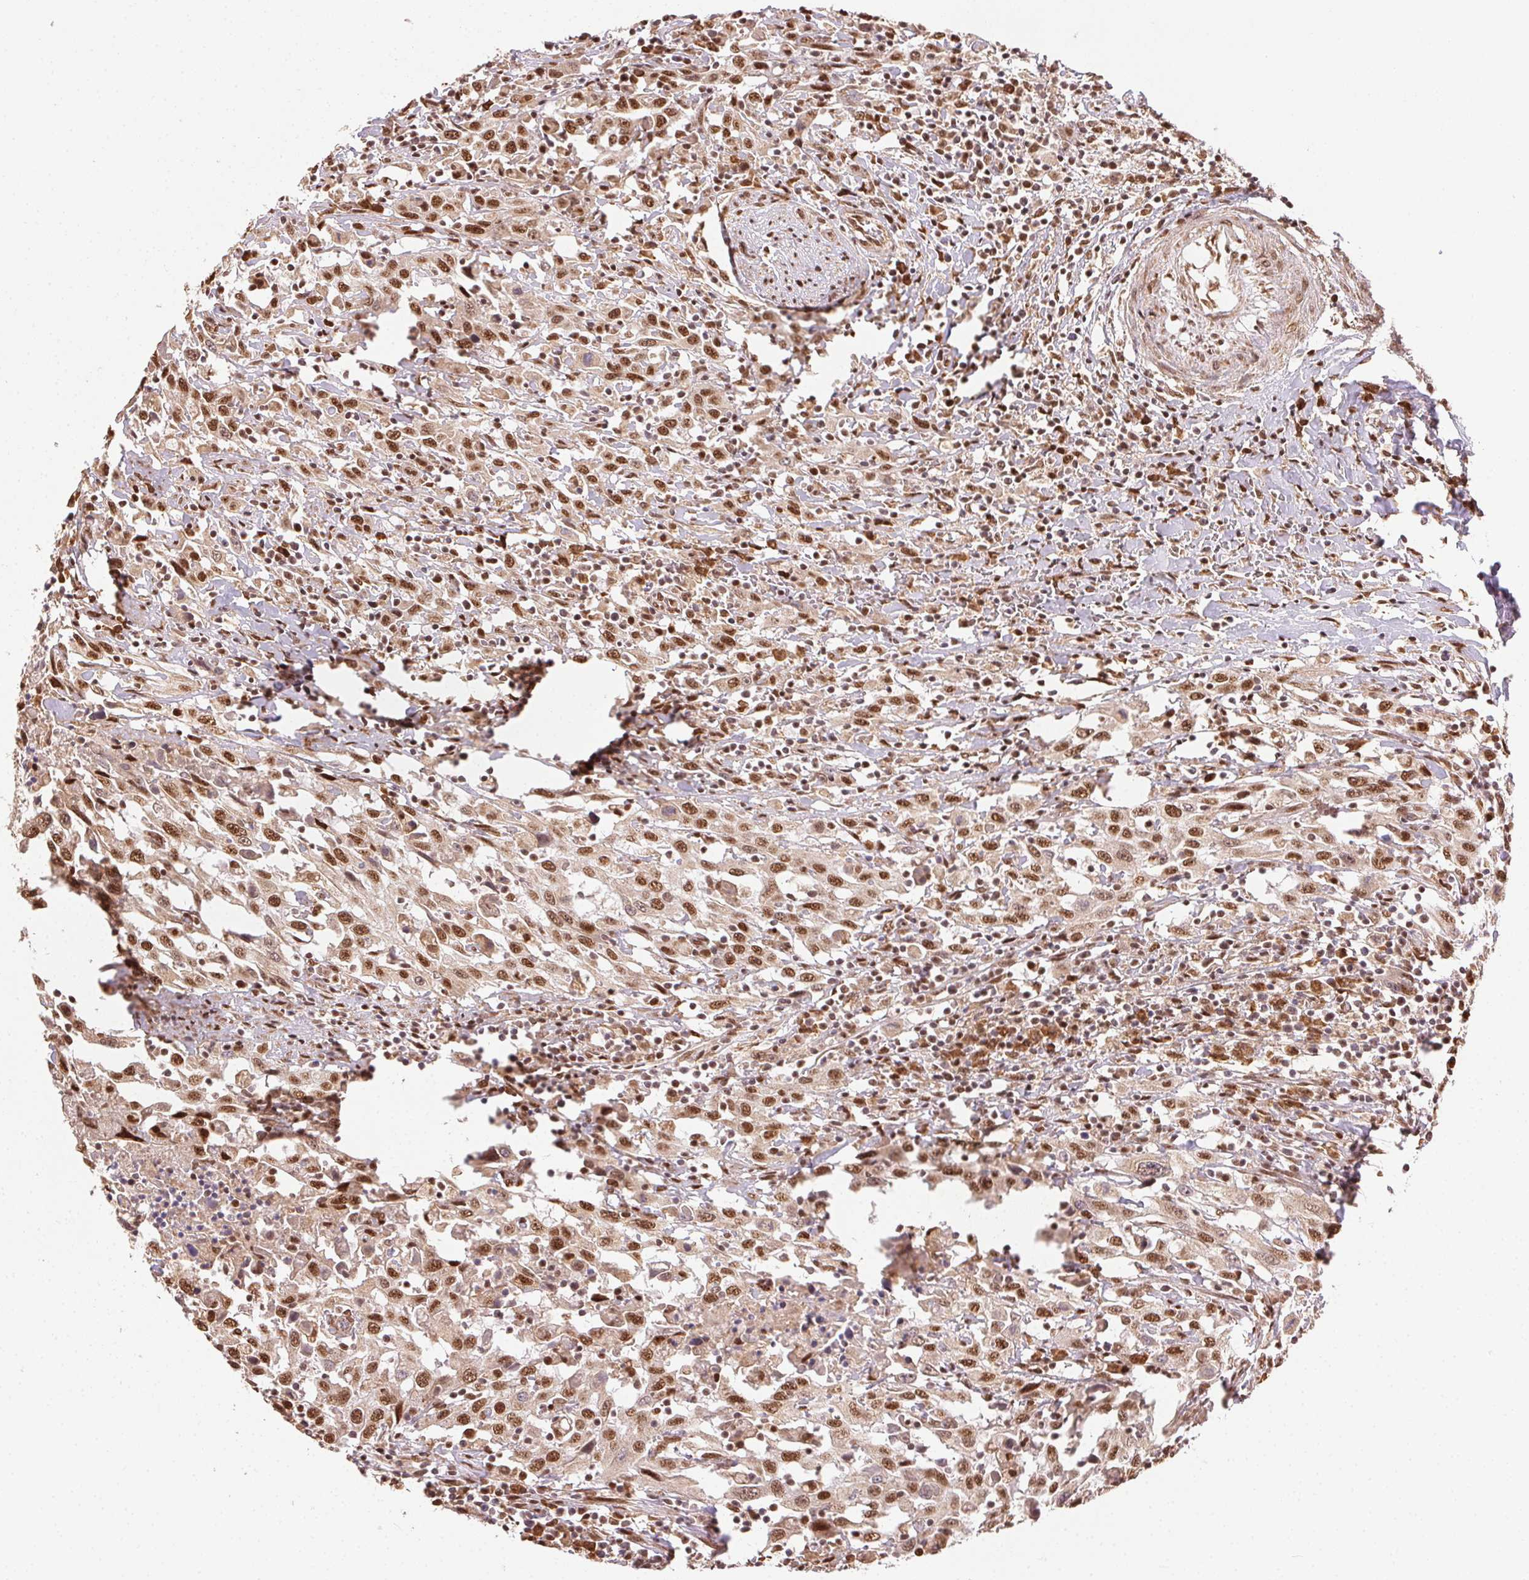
{"staining": {"intensity": "moderate", "quantity": ">75%", "location": "nuclear"}, "tissue": "urothelial cancer", "cell_type": "Tumor cells", "image_type": "cancer", "snomed": [{"axis": "morphology", "description": "Urothelial carcinoma, High grade"}, {"axis": "topography", "description": "Urinary bladder"}], "caption": "High-grade urothelial carcinoma was stained to show a protein in brown. There is medium levels of moderate nuclear staining in approximately >75% of tumor cells. The protein is stained brown, and the nuclei are stained in blue (DAB IHC with brightfield microscopy, high magnification).", "gene": "TREML4", "patient": {"sex": "male", "age": 61}}